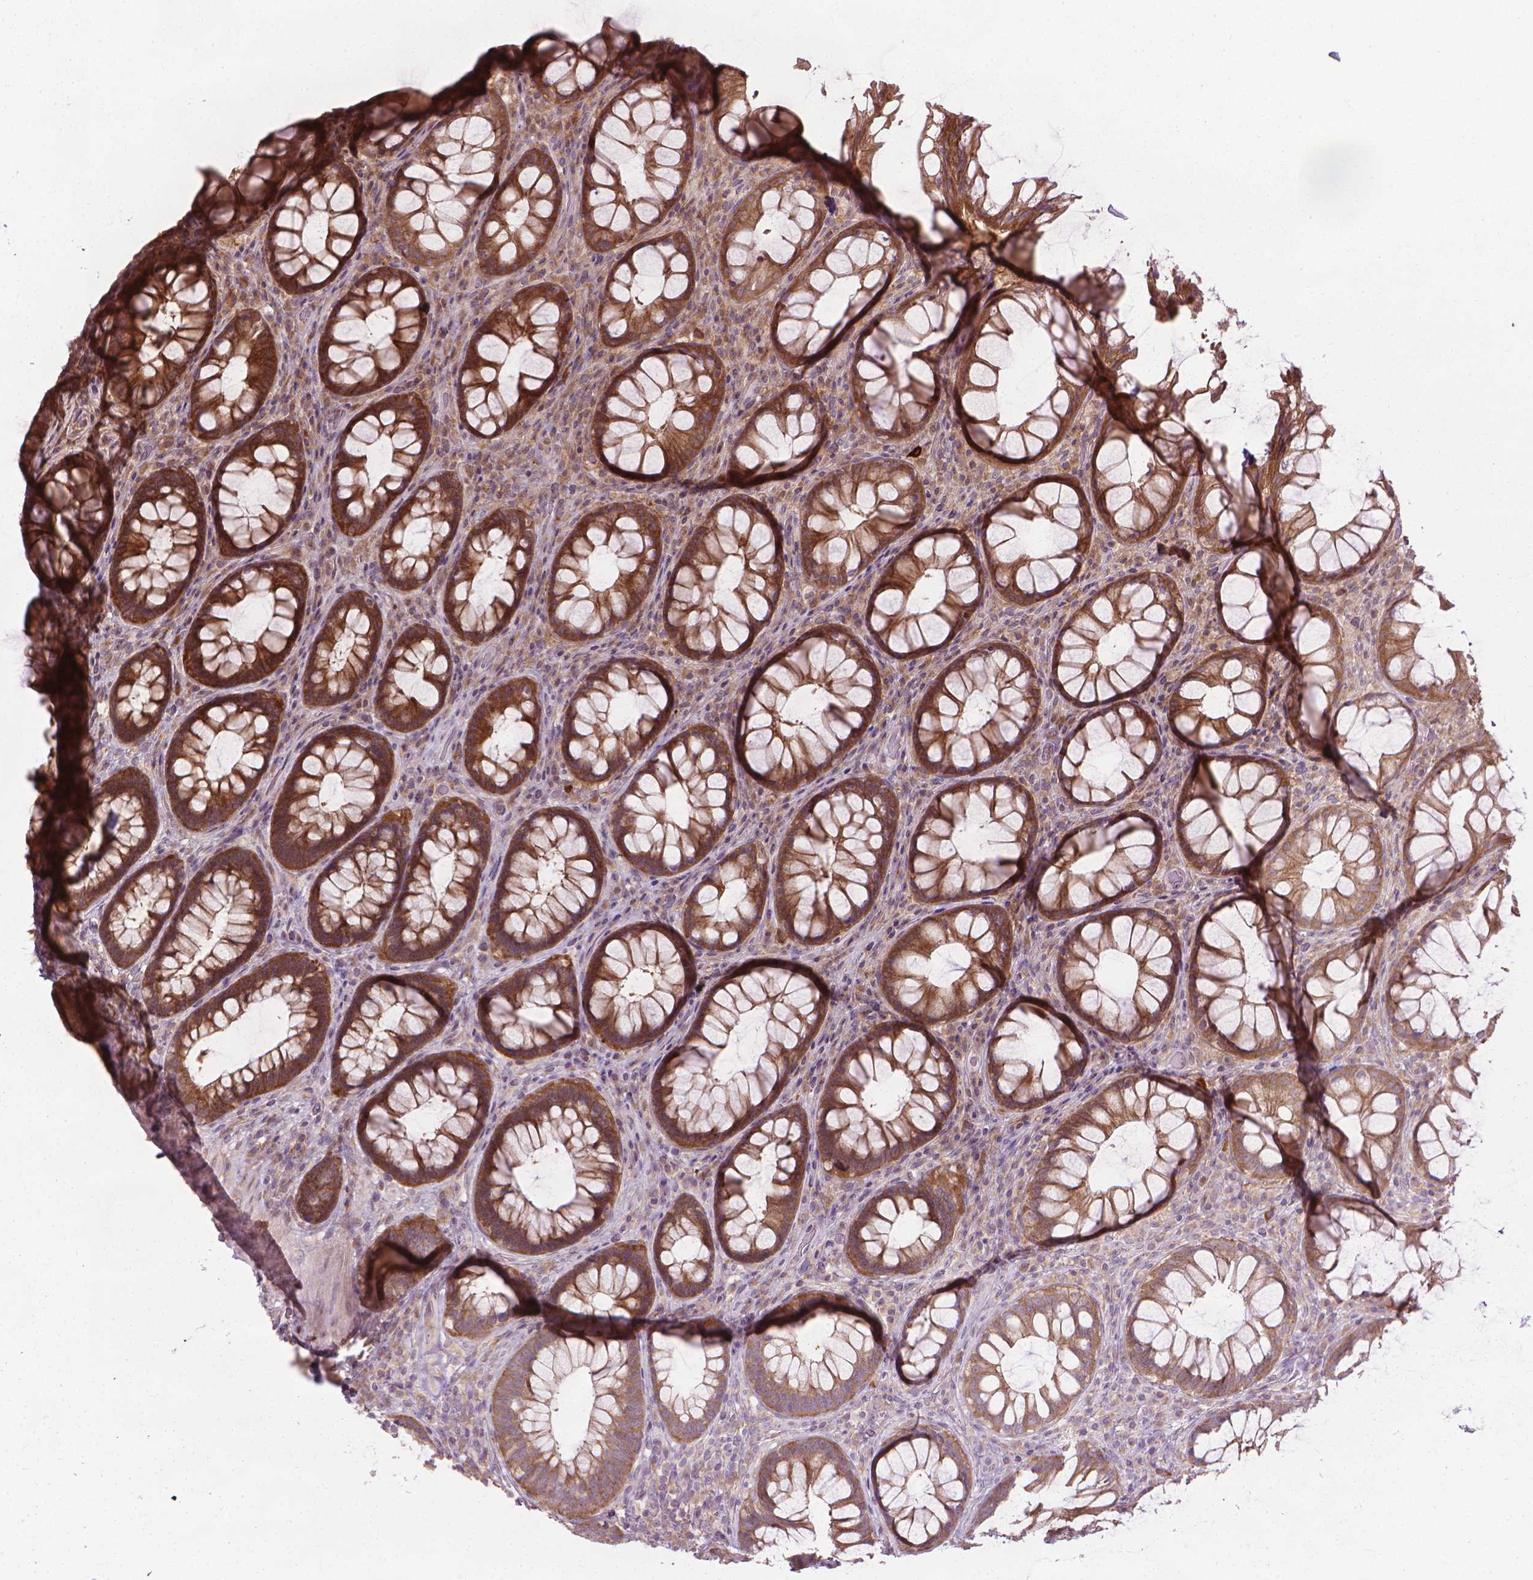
{"staining": {"intensity": "strong", "quantity": ">75%", "location": "cytoplasmic/membranous"}, "tissue": "rectum", "cell_type": "Glandular cells", "image_type": "normal", "snomed": [{"axis": "morphology", "description": "Normal tissue, NOS"}, {"axis": "topography", "description": "Rectum"}], "caption": "A high-resolution micrograph shows IHC staining of normal rectum, which reveals strong cytoplasmic/membranous expression in about >75% of glandular cells.", "gene": "PRAG1", "patient": {"sex": "male", "age": 72}}